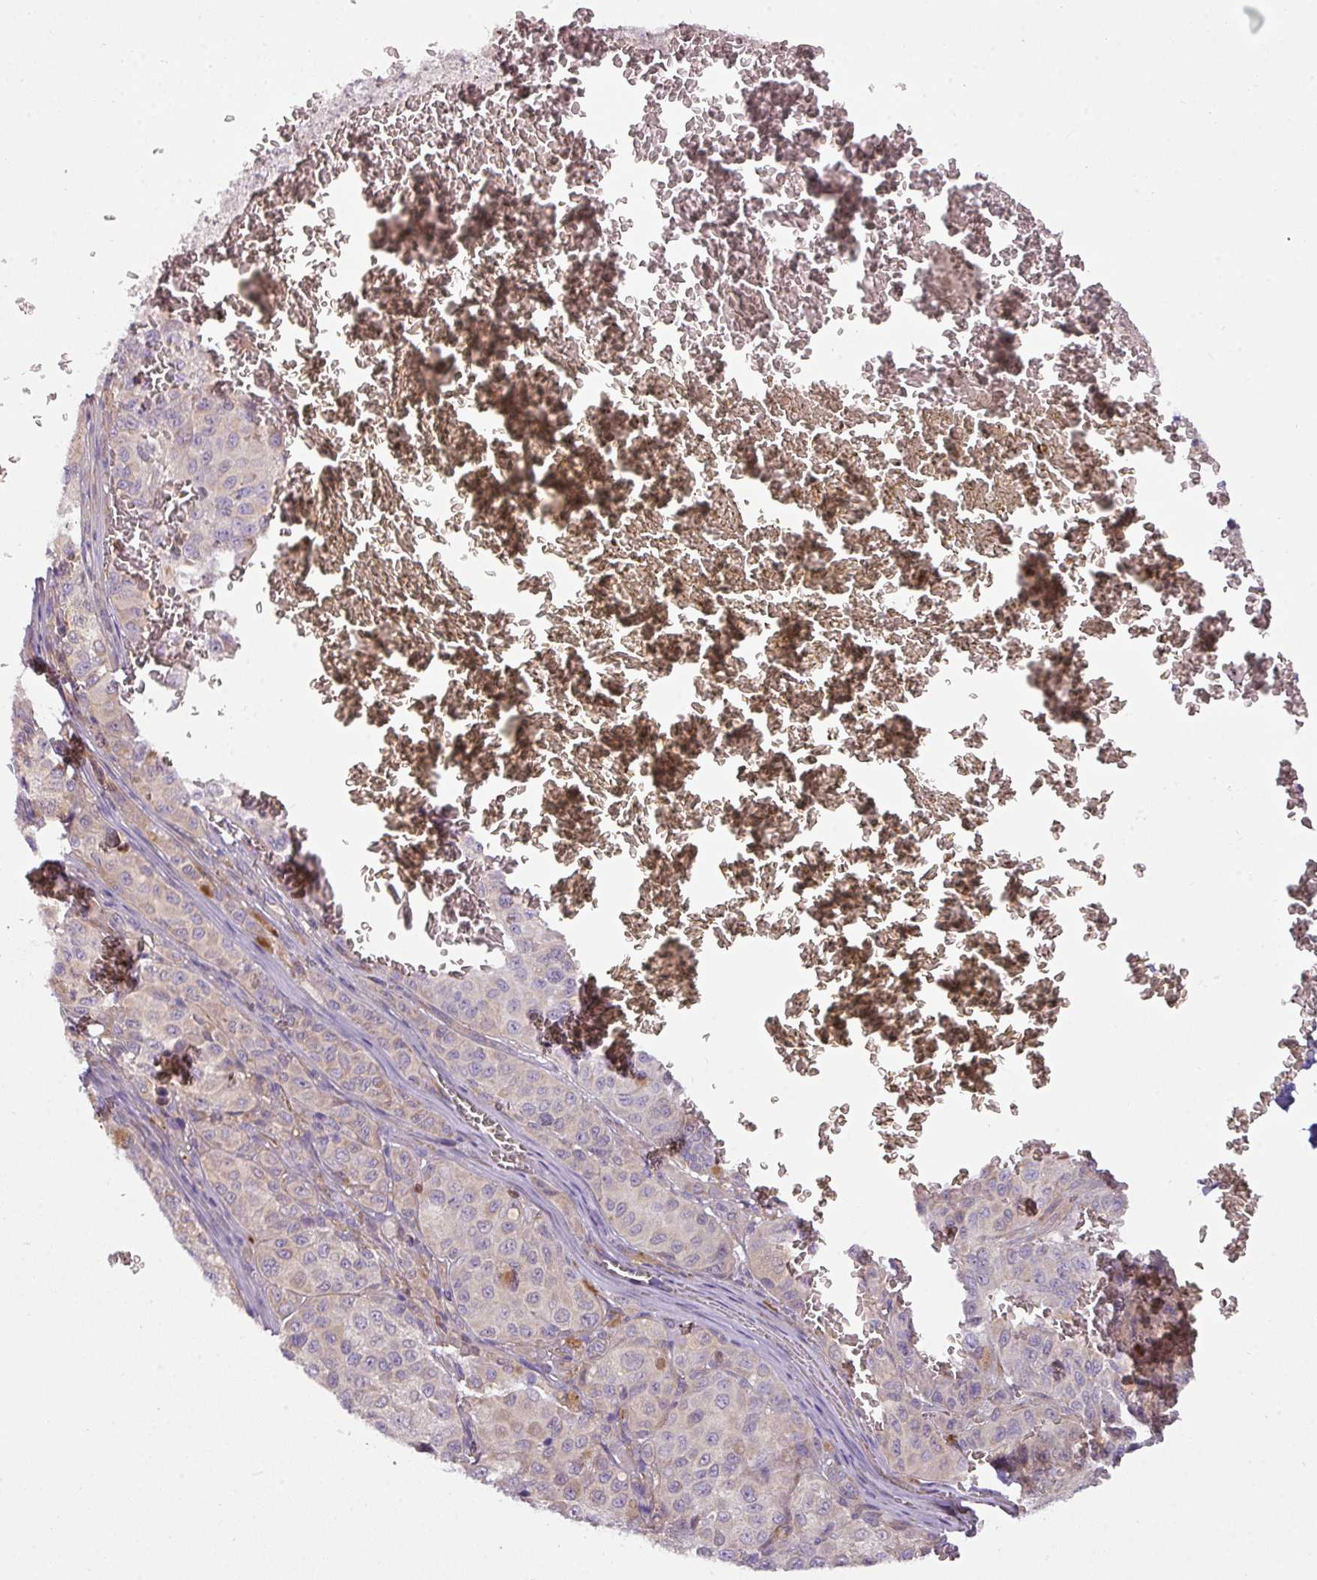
{"staining": {"intensity": "moderate", "quantity": "<25%", "location": "cytoplasmic/membranous"}, "tissue": "melanoma", "cell_type": "Tumor cells", "image_type": "cancer", "snomed": [{"axis": "morphology", "description": "Malignant melanoma, NOS"}, {"axis": "topography", "description": "Skin"}], "caption": "This image shows immunohistochemistry (IHC) staining of malignant melanoma, with low moderate cytoplasmic/membranous staining in approximately <25% of tumor cells.", "gene": "BUD23", "patient": {"sex": "female", "age": 63}}